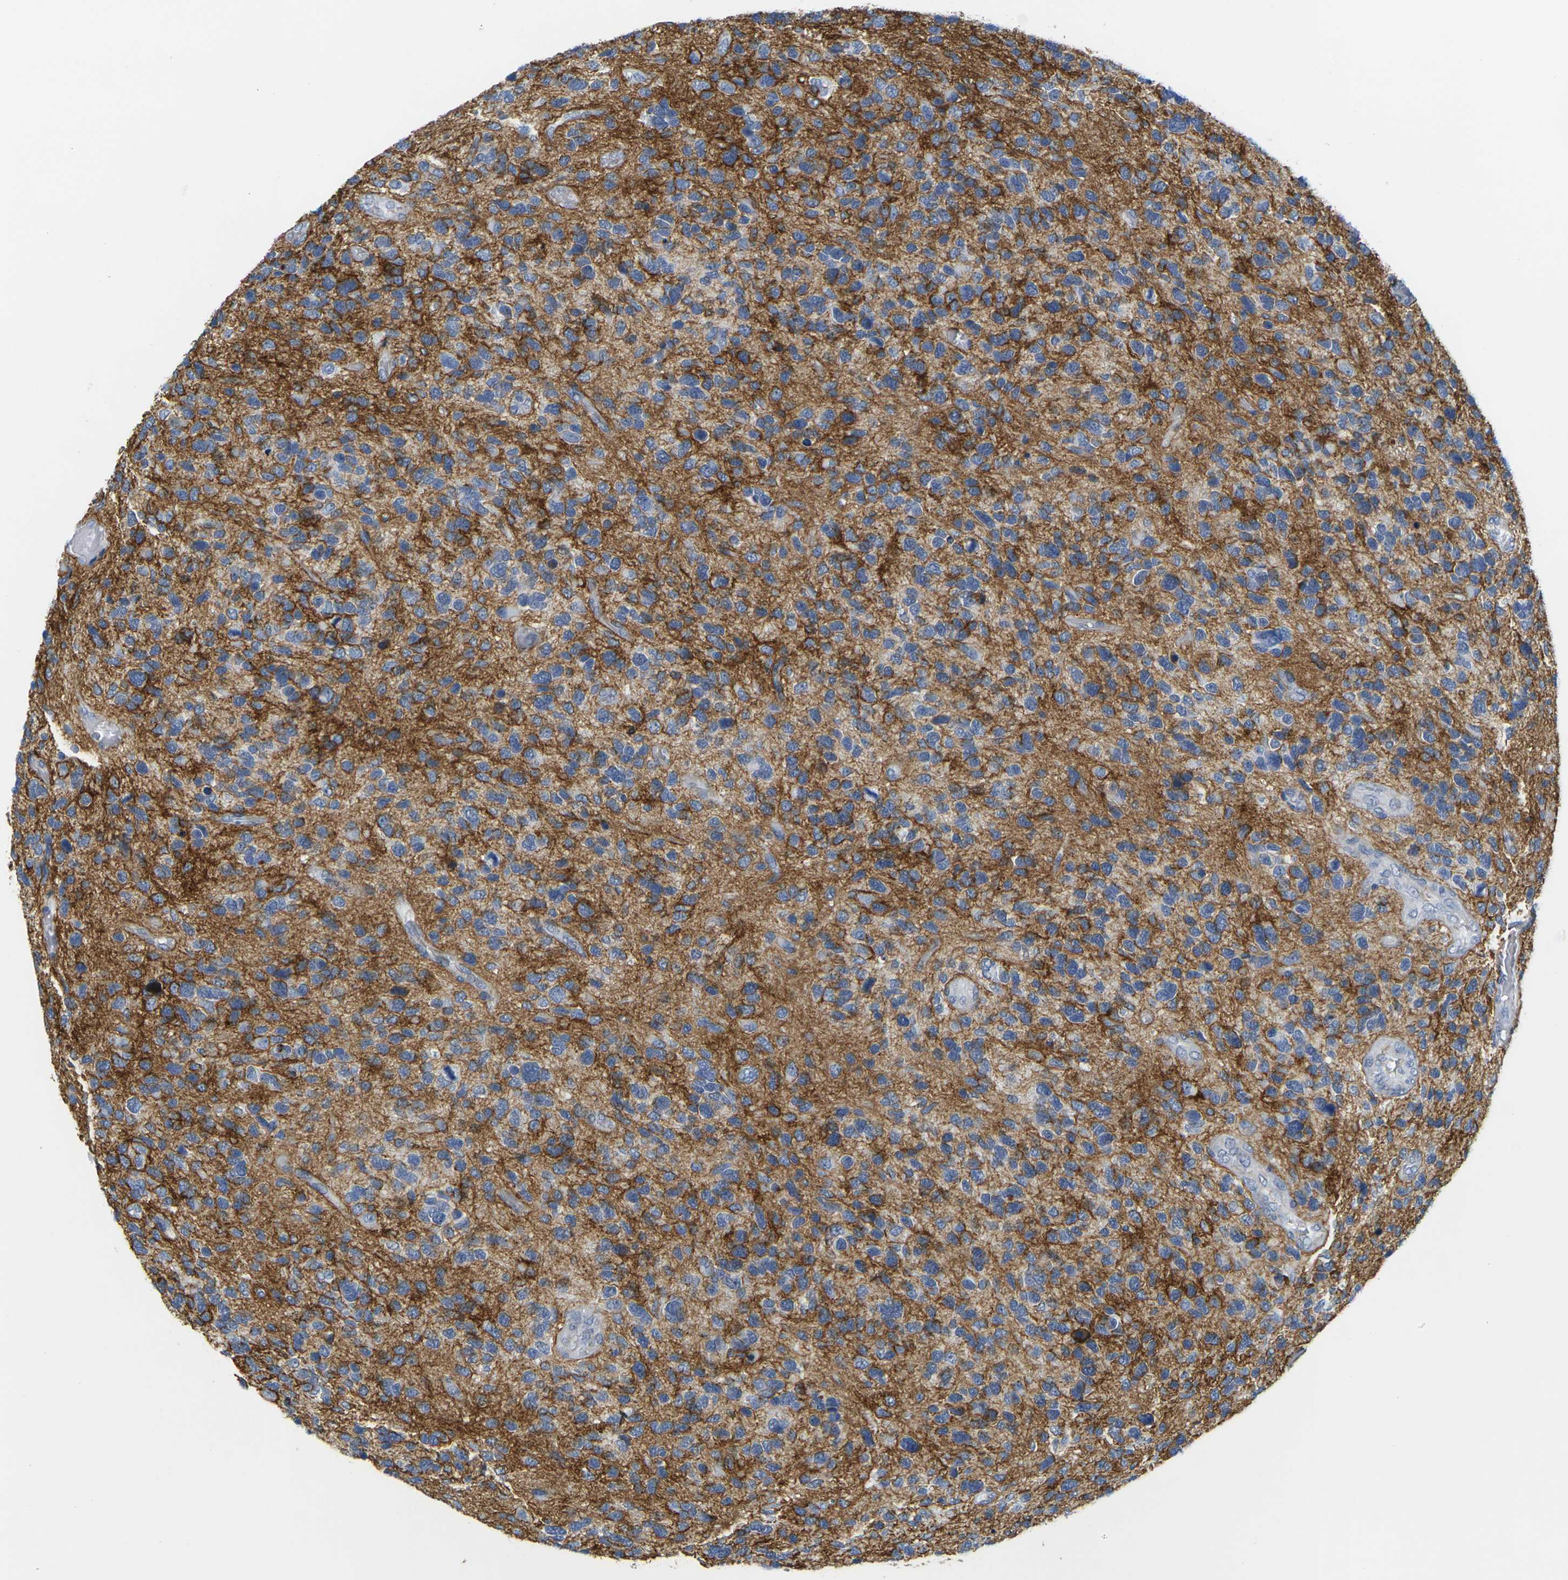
{"staining": {"intensity": "moderate", "quantity": "<25%", "location": "cytoplasmic/membranous"}, "tissue": "glioma", "cell_type": "Tumor cells", "image_type": "cancer", "snomed": [{"axis": "morphology", "description": "Glioma, malignant, High grade"}, {"axis": "topography", "description": "Brain"}], "caption": "Glioma stained for a protein (brown) demonstrates moderate cytoplasmic/membranous positive expression in approximately <25% of tumor cells.", "gene": "OTOF", "patient": {"sex": "female", "age": 58}}